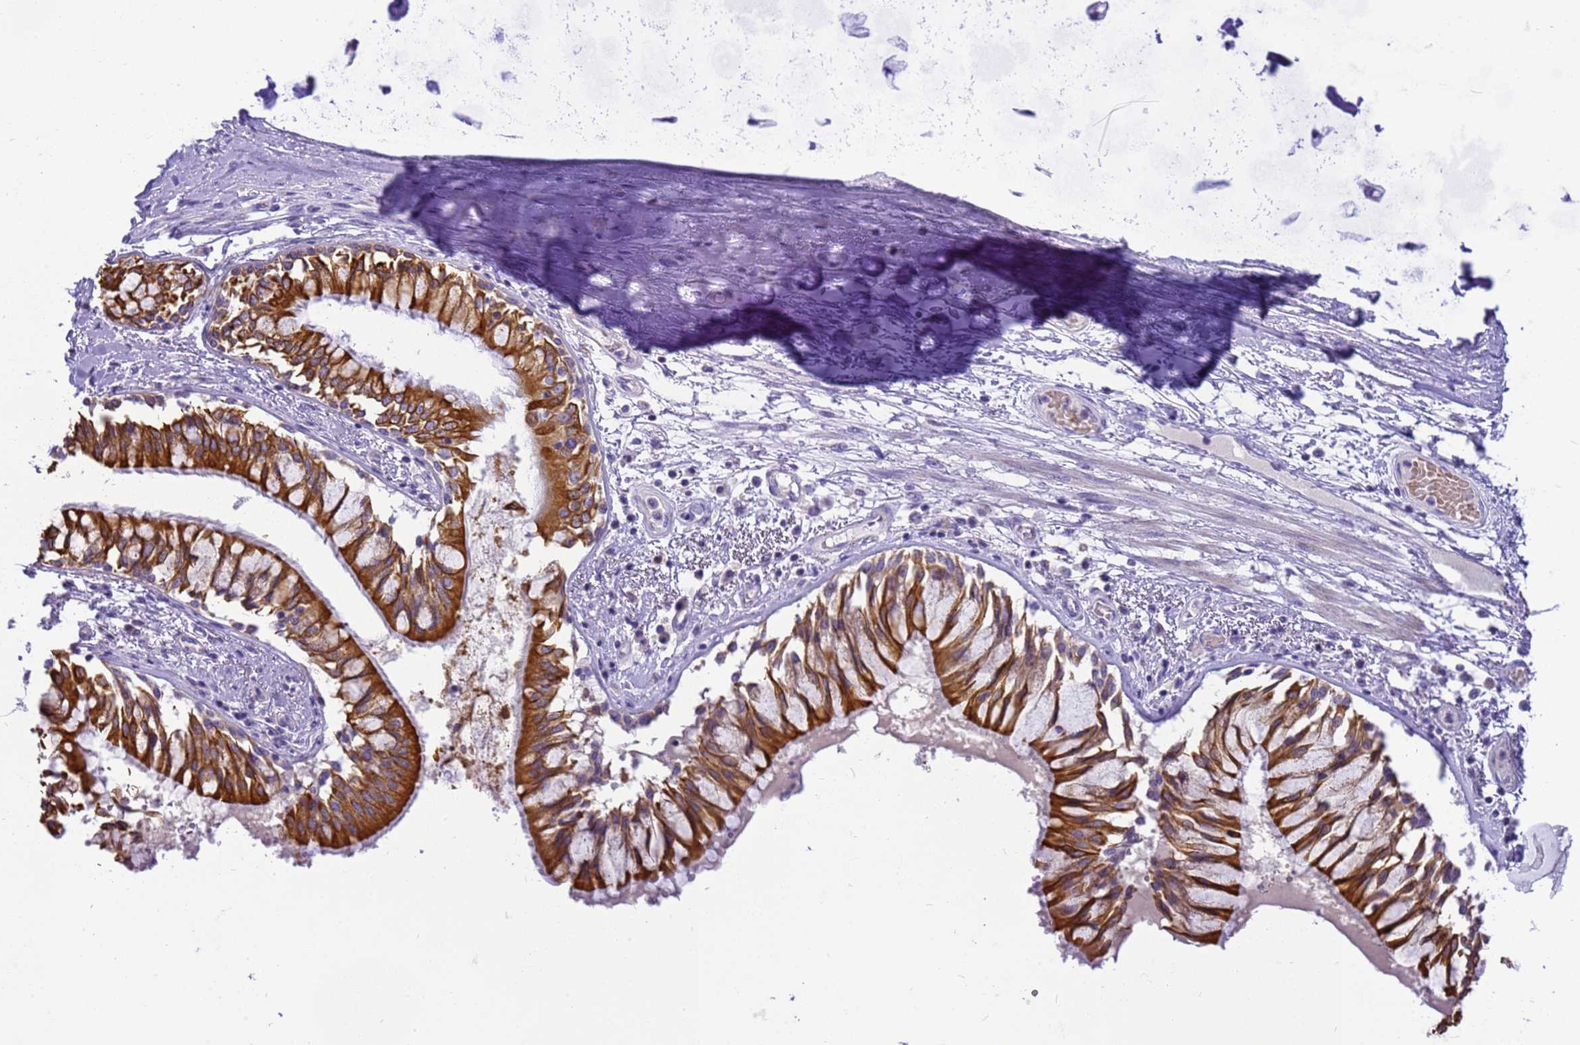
{"staining": {"intensity": "negative", "quantity": "none", "location": "none"}, "tissue": "adipose tissue", "cell_type": "Adipocytes", "image_type": "normal", "snomed": [{"axis": "morphology", "description": "Normal tissue, NOS"}, {"axis": "topography", "description": "Cartilage tissue"}, {"axis": "topography", "description": "Bronchus"}, {"axis": "topography", "description": "Lung"}, {"axis": "topography", "description": "Peripheral nerve tissue"}], "caption": "The histopathology image displays no significant positivity in adipocytes of adipose tissue. (Immunohistochemistry, brightfield microscopy, high magnification).", "gene": "PIEZO2", "patient": {"sex": "female", "age": 49}}